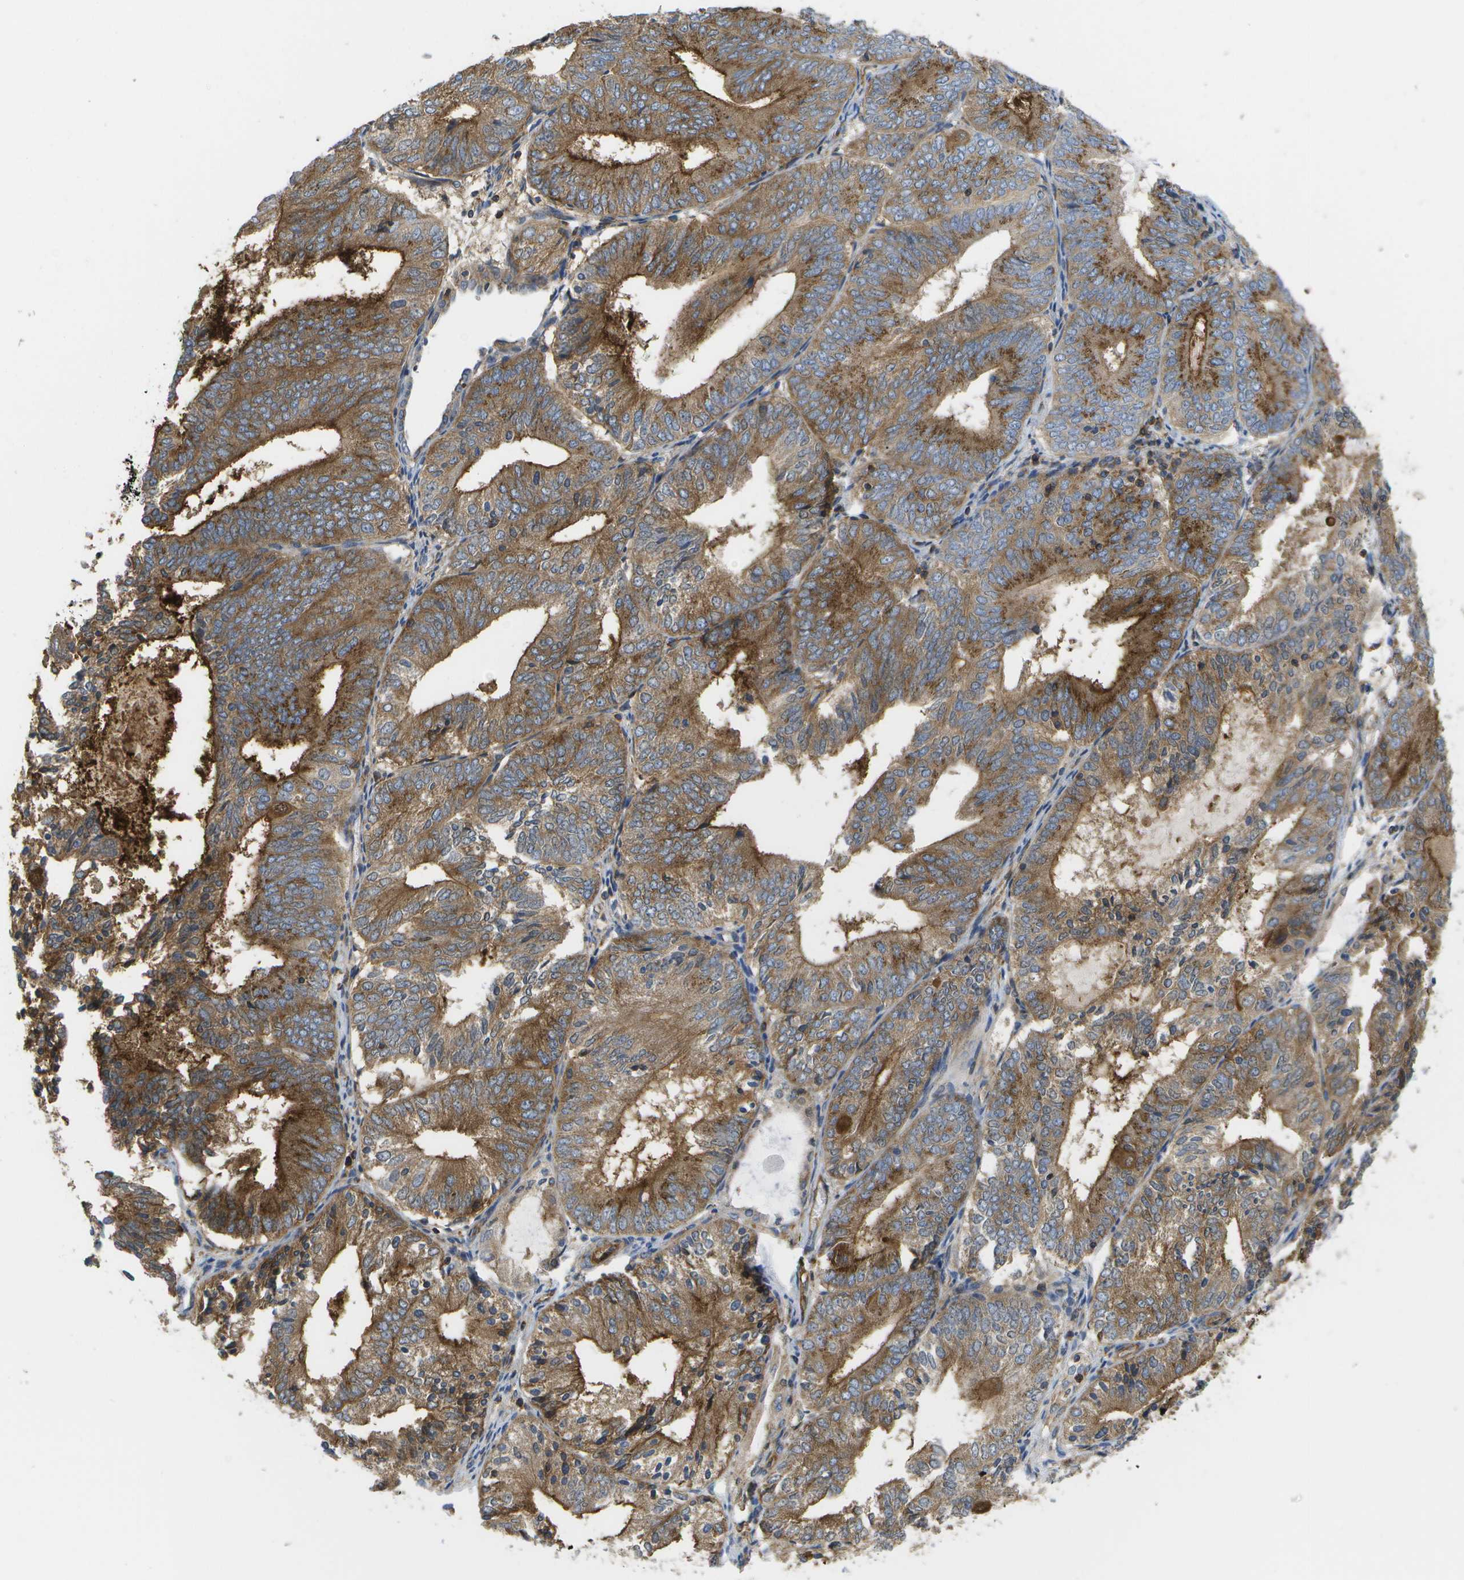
{"staining": {"intensity": "strong", "quantity": ">75%", "location": "cytoplasmic/membranous"}, "tissue": "endometrial cancer", "cell_type": "Tumor cells", "image_type": "cancer", "snomed": [{"axis": "morphology", "description": "Adenocarcinoma, NOS"}, {"axis": "topography", "description": "Endometrium"}], "caption": "Tumor cells demonstrate high levels of strong cytoplasmic/membranous staining in about >75% of cells in human endometrial cancer.", "gene": "BST2", "patient": {"sex": "female", "age": 81}}